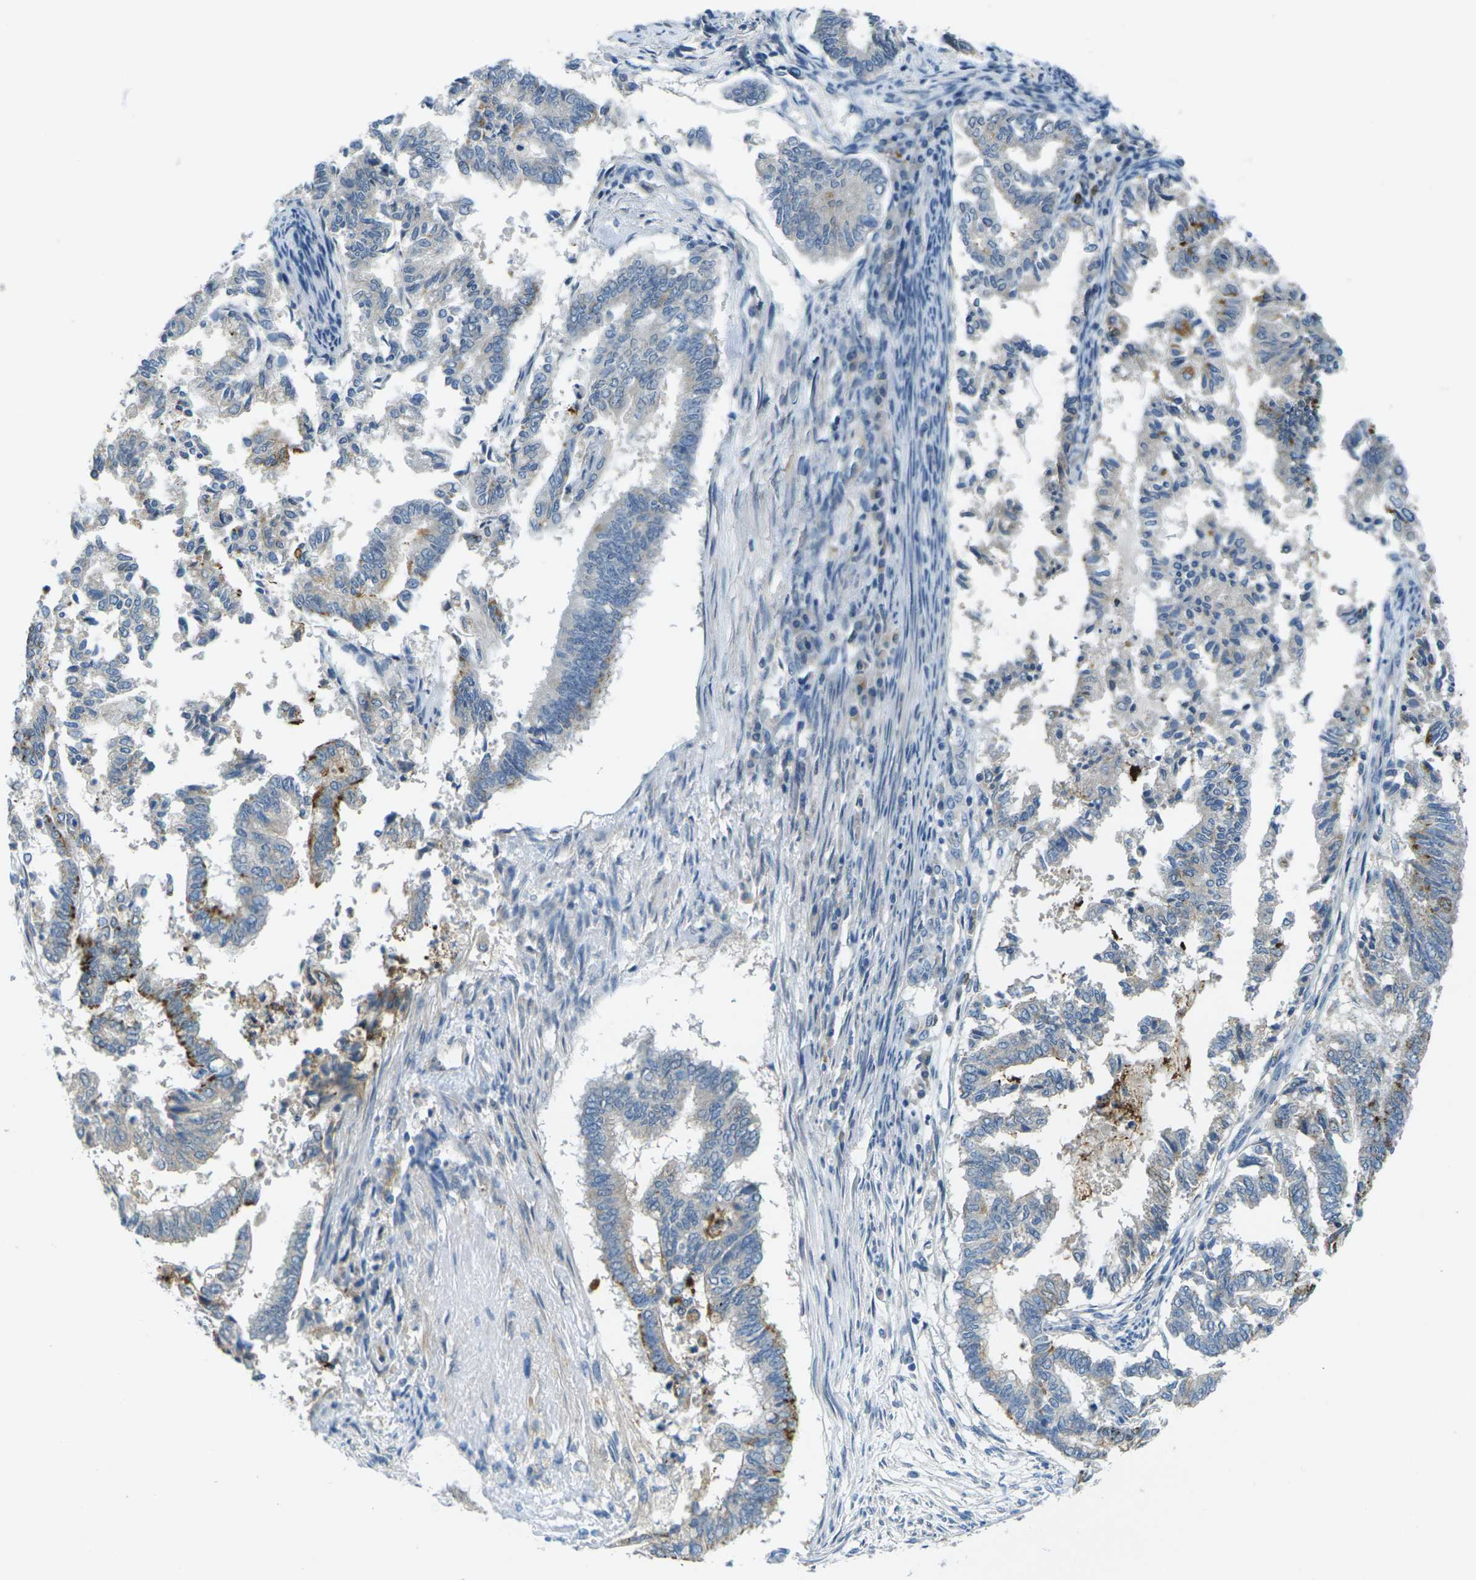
{"staining": {"intensity": "moderate", "quantity": "<25%", "location": "cytoplasmic/membranous"}, "tissue": "endometrial cancer", "cell_type": "Tumor cells", "image_type": "cancer", "snomed": [{"axis": "morphology", "description": "Necrosis, NOS"}, {"axis": "morphology", "description": "Adenocarcinoma, NOS"}, {"axis": "topography", "description": "Endometrium"}], "caption": "Human endometrial cancer stained with a protein marker shows moderate staining in tumor cells.", "gene": "CYP2C8", "patient": {"sex": "female", "age": 79}}